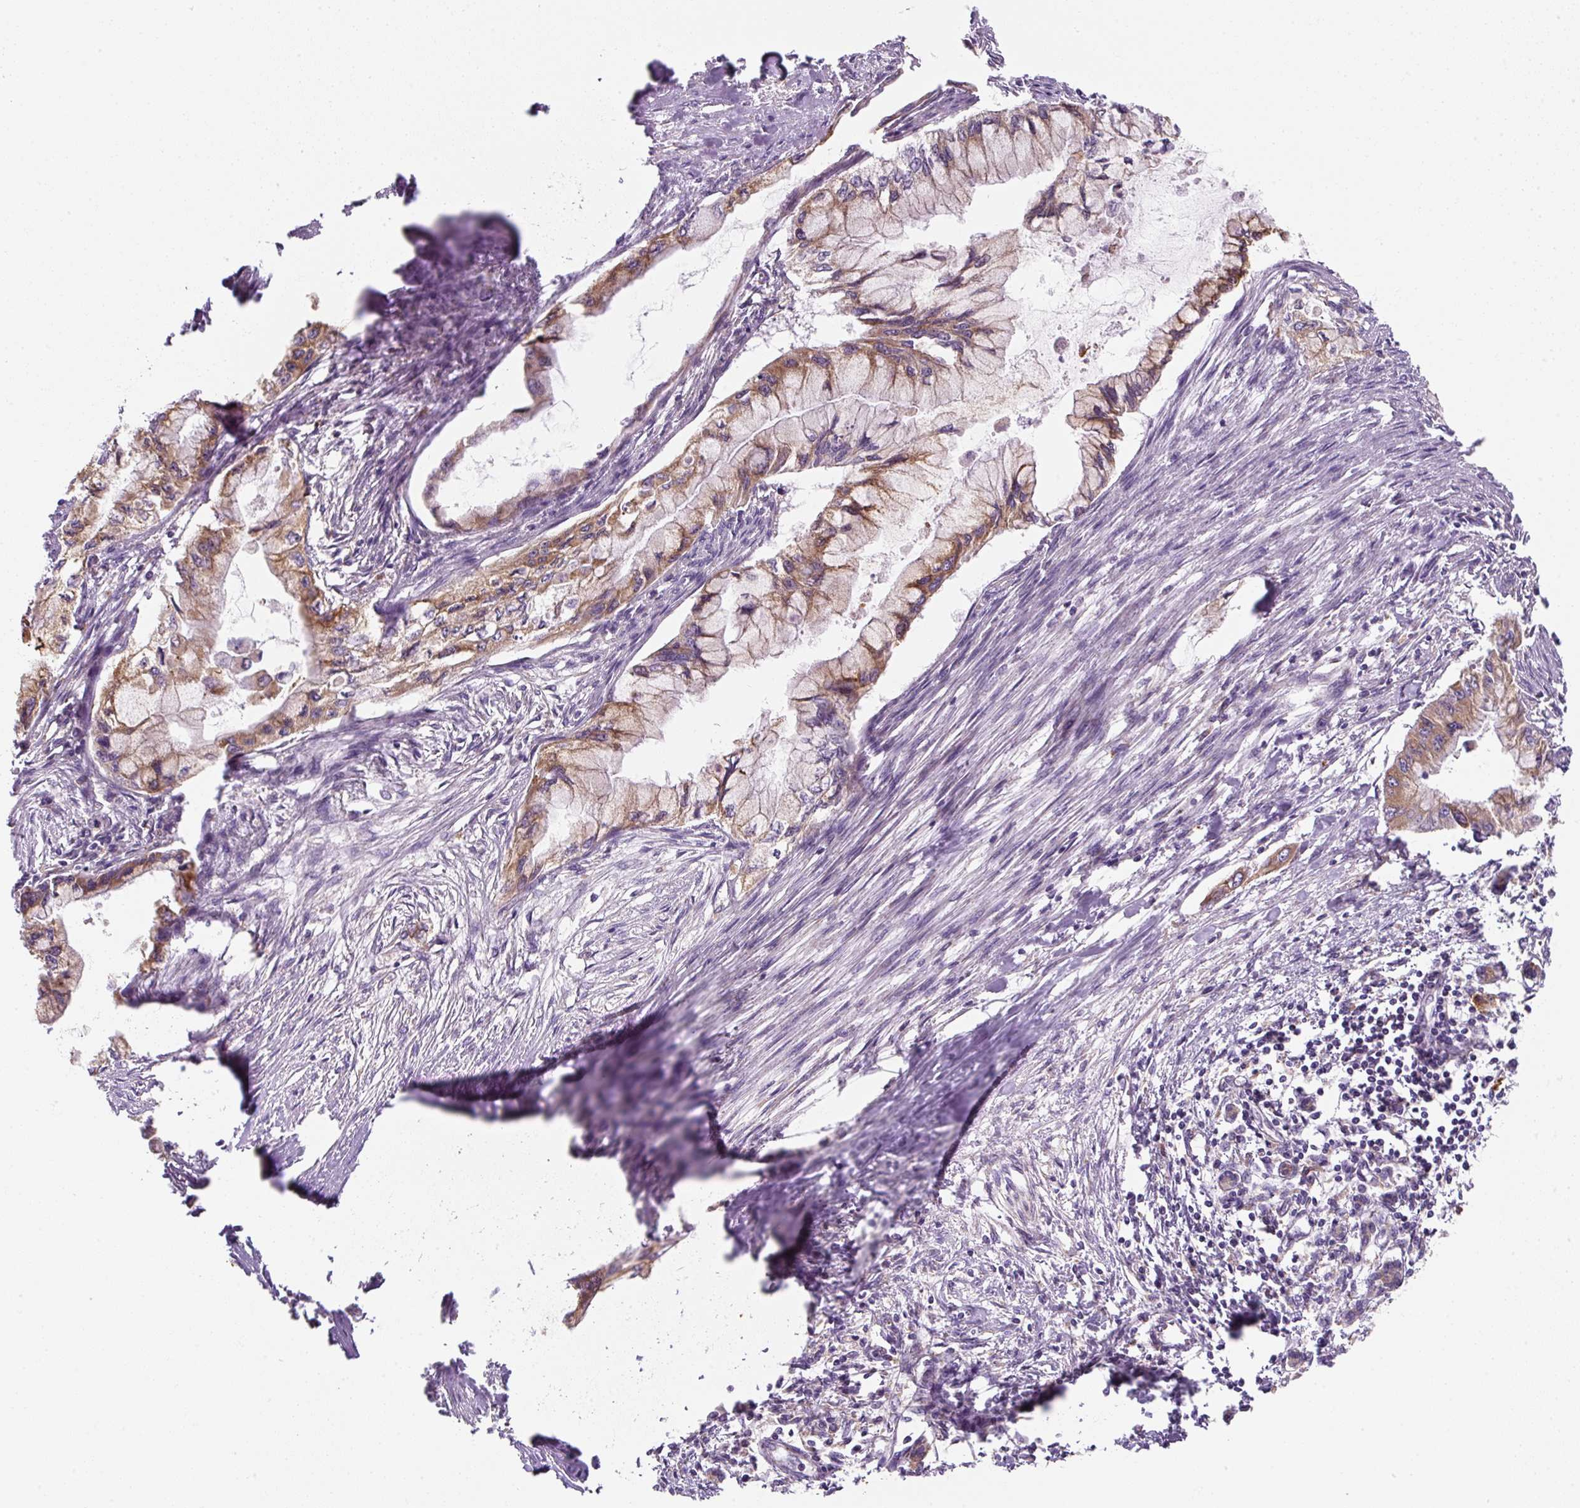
{"staining": {"intensity": "moderate", "quantity": "25%-75%", "location": "cytoplasmic/membranous"}, "tissue": "pancreatic cancer", "cell_type": "Tumor cells", "image_type": "cancer", "snomed": [{"axis": "morphology", "description": "Adenocarcinoma, NOS"}, {"axis": "topography", "description": "Pancreas"}], "caption": "A medium amount of moderate cytoplasmic/membranous positivity is identified in about 25%-75% of tumor cells in adenocarcinoma (pancreatic) tissue.", "gene": "PRKCSH", "patient": {"sex": "male", "age": 48}}